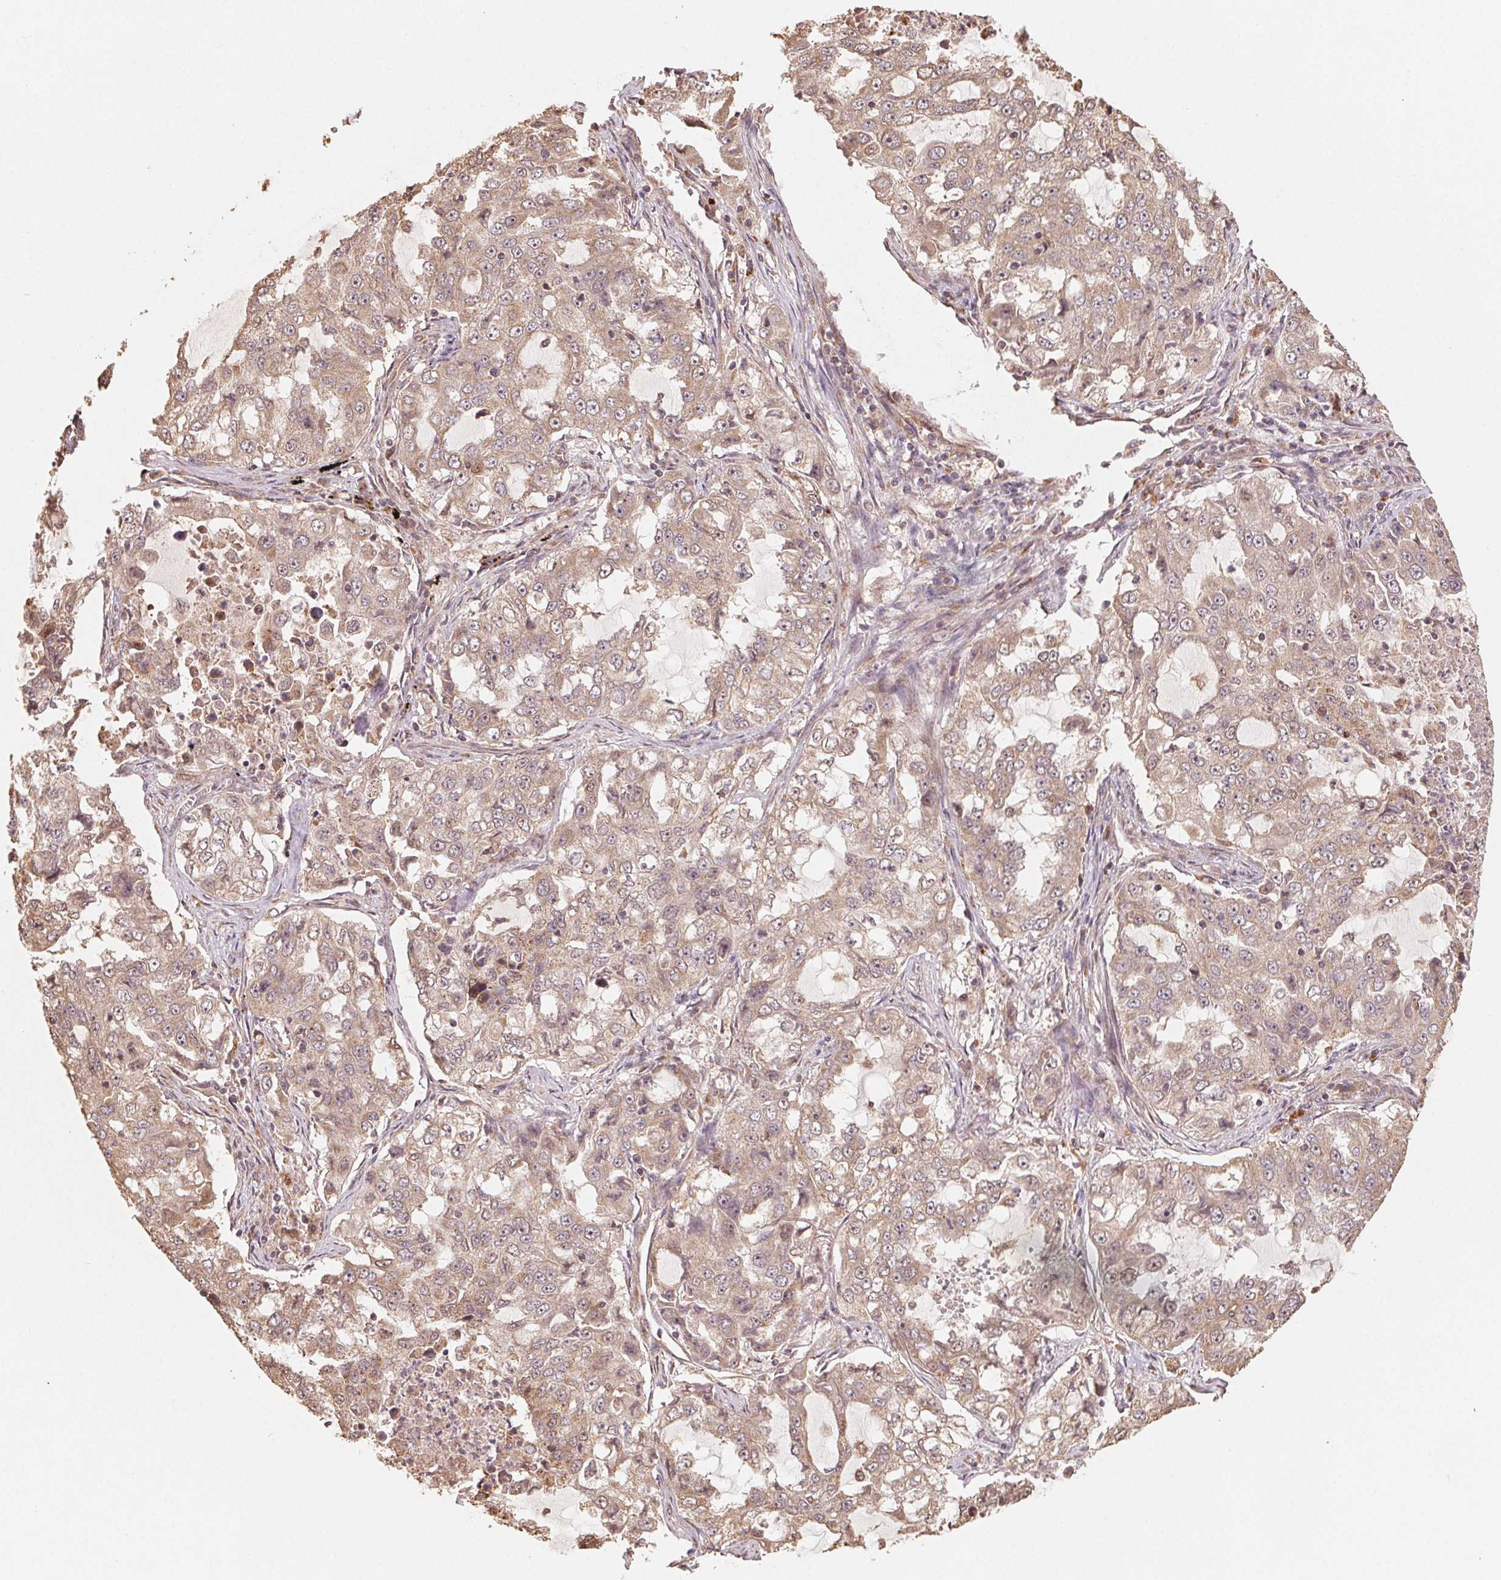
{"staining": {"intensity": "weak", "quantity": ">75%", "location": "cytoplasmic/membranous"}, "tissue": "lung cancer", "cell_type": "Tumor cells", "image_type": "cancer", "snomed": [{"axis": "morphology", "description": "Adenocarcinoma, NOS"}, {"axis": "topography", "description": "Lung"}], "caption": "High-power microscopy captured an immunohistochemistry image of lung cancer (adenocarcinoma), revealing weak cytoplasmic/membranous positivity in approximately >75% of tumor cells.", "gene": "WBP2", "patient": {"sex": "female", "age": 61}}